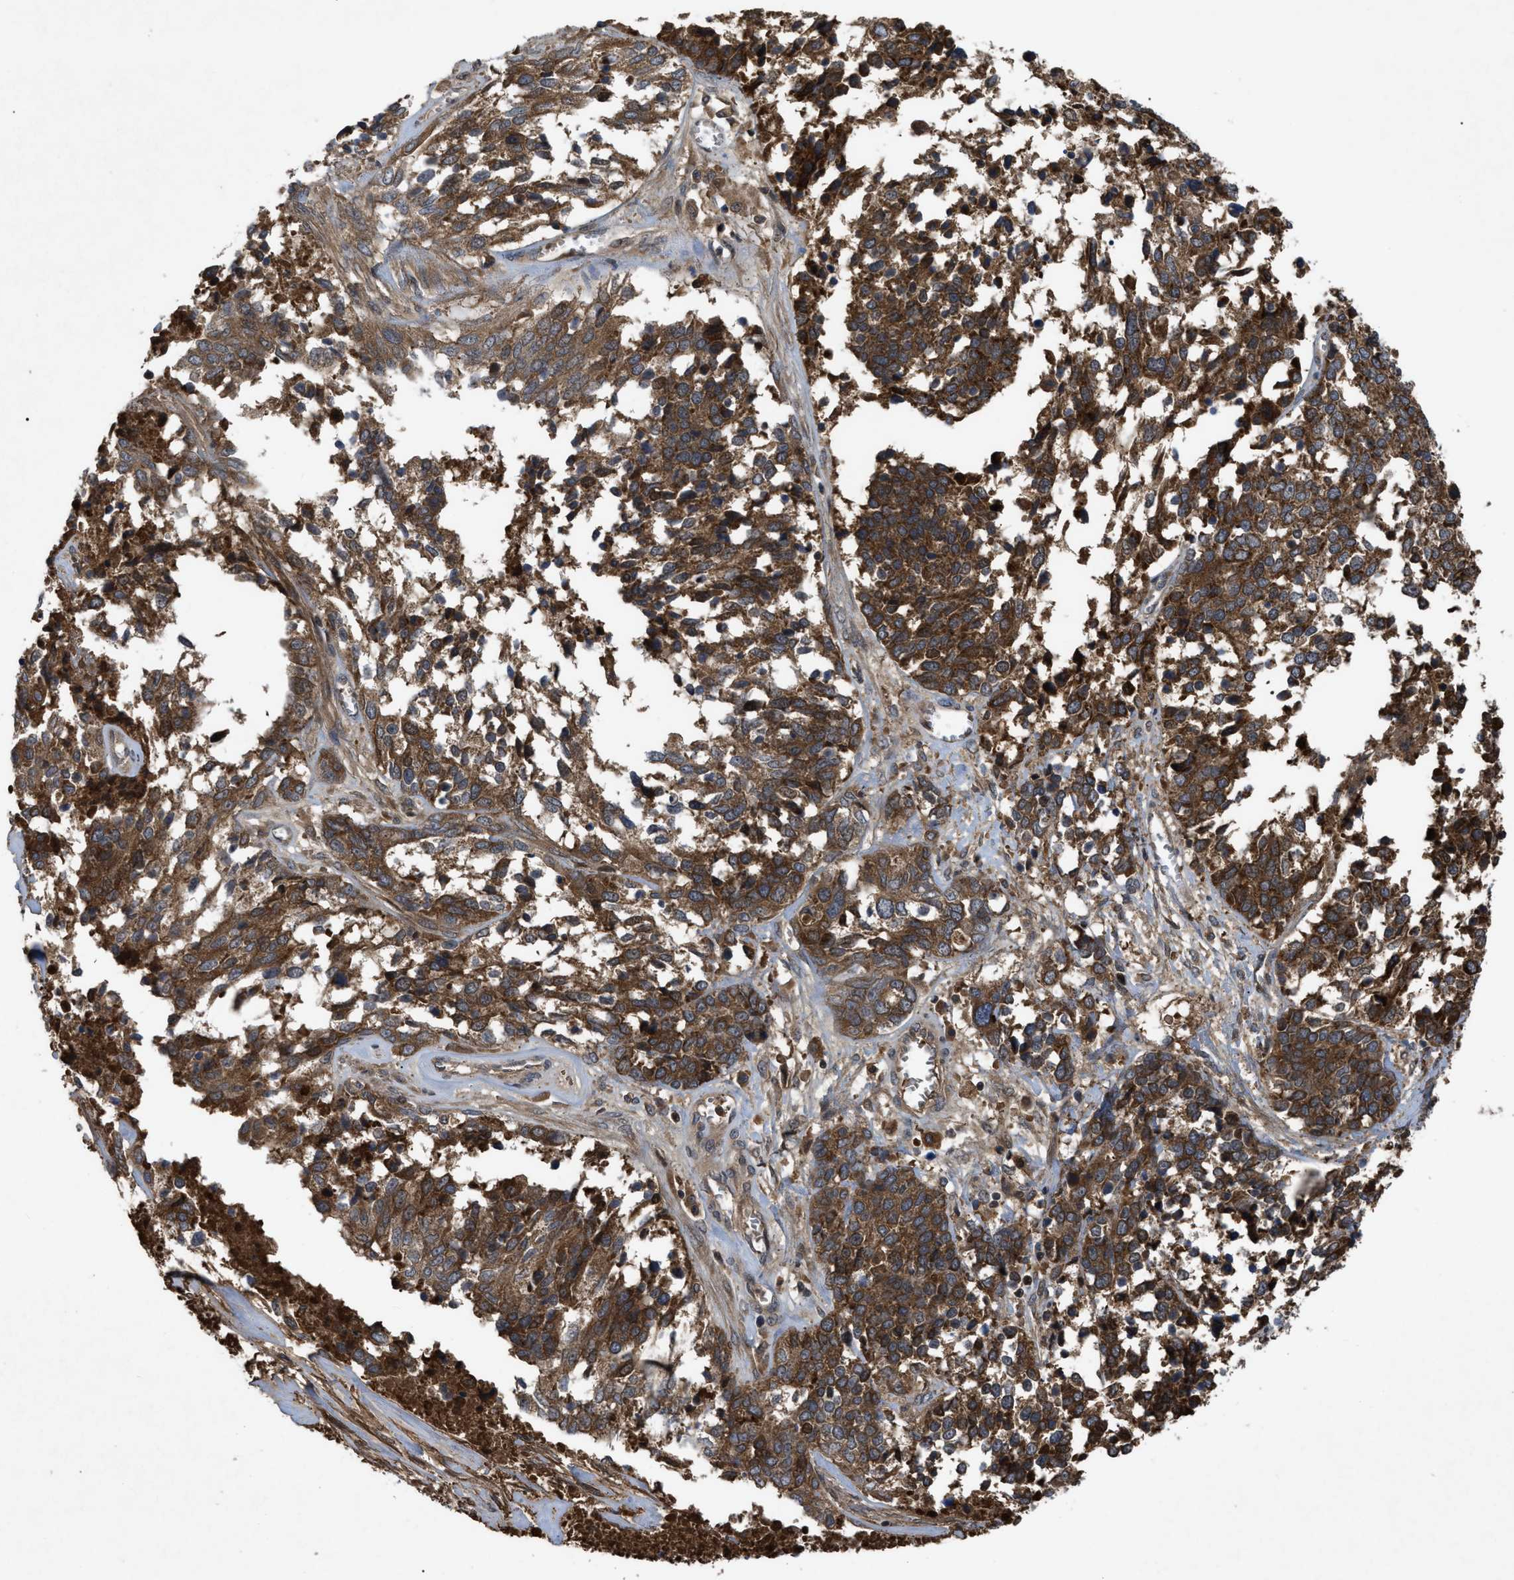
{"staining": {"intensity": "strong", "quantity": ">75%", "location": "cytoplasmic/membranous"}, "tissue": "ovarian cancer", "cell_type": "Tumor cells", "image_type": "cancer", "snomed": [{"axis": "morphology", "description": "Cystadenocarcinoma, serous, NOS"}, {"axis": "topography", "description": "Ovary"}], "caption": "A photomicrograph showing strong cytoplasmic/membranous expression in about >75% of tumor cells in ovarian cancer, as visualized by brown immunohistochemical staining.", "gene": "RAB2A", "patient": {"sex": "female", "age": 44}}